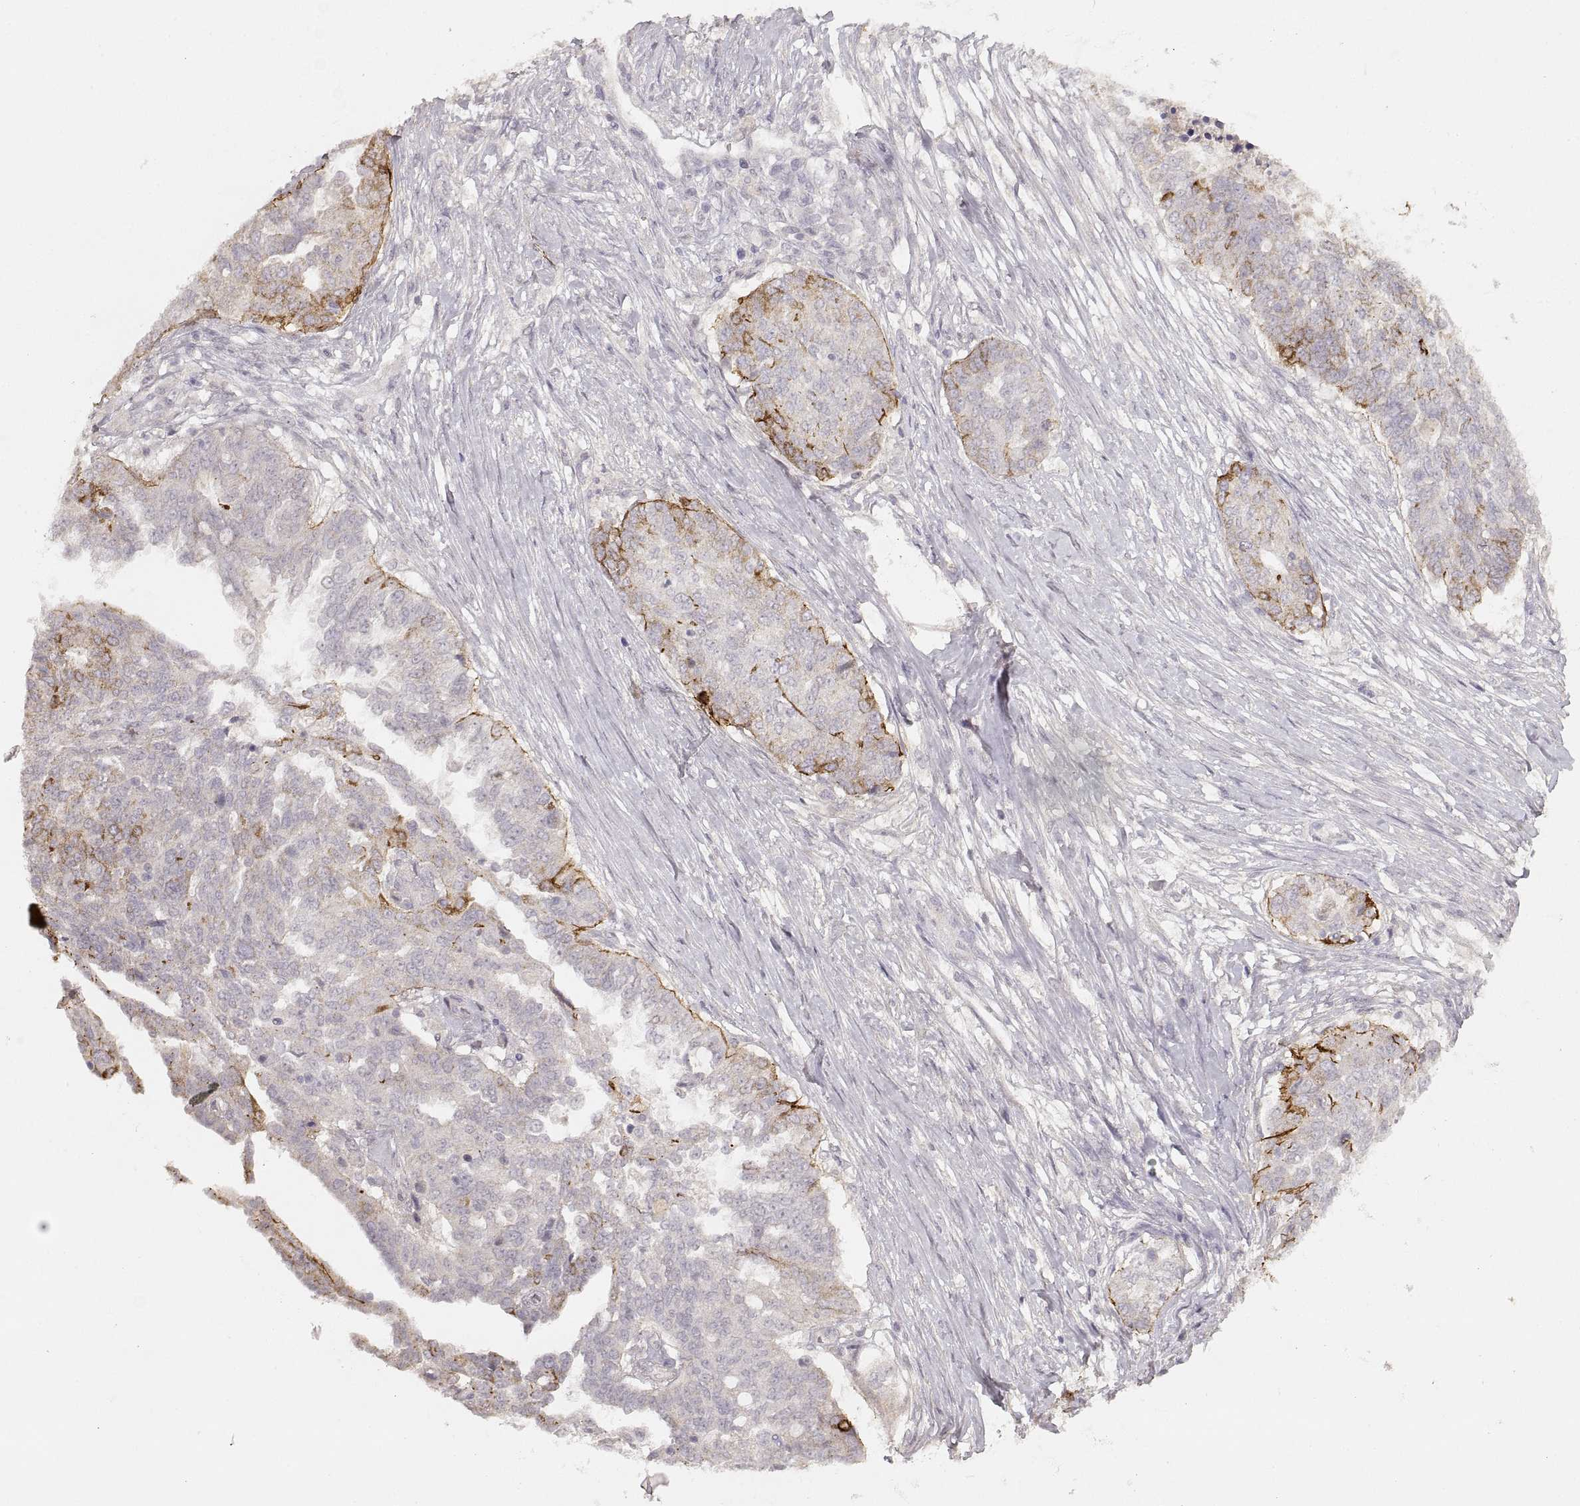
{"staining": {"intensity": "strong", "quantity": "<25%", "location": "cytoplasmic/membranous"}, "tissue": "ovarian cancer", "cell_type": "Tumor cells", "image_type": "cancer", "snomed": [{"axis": "morphology", "description": "Cystadenocarcinoma, serous, NOS"}, {"axis": "topography", "description": "Ovary"}], "caption": "Brown immunohistochemical staining in ovarian cancer displays strong cytoplasmic/membranous positivity in about <25% of tumor cells. The staining was performed using DAB (3,3'-diaminobenzidine) to visualize the protein expression in brown, while the nuclei were stained in blue with hematoxylin (Magnification: 20x).", "gene": "LAMC2", "patient": {"sex": "female", "age": 67}}